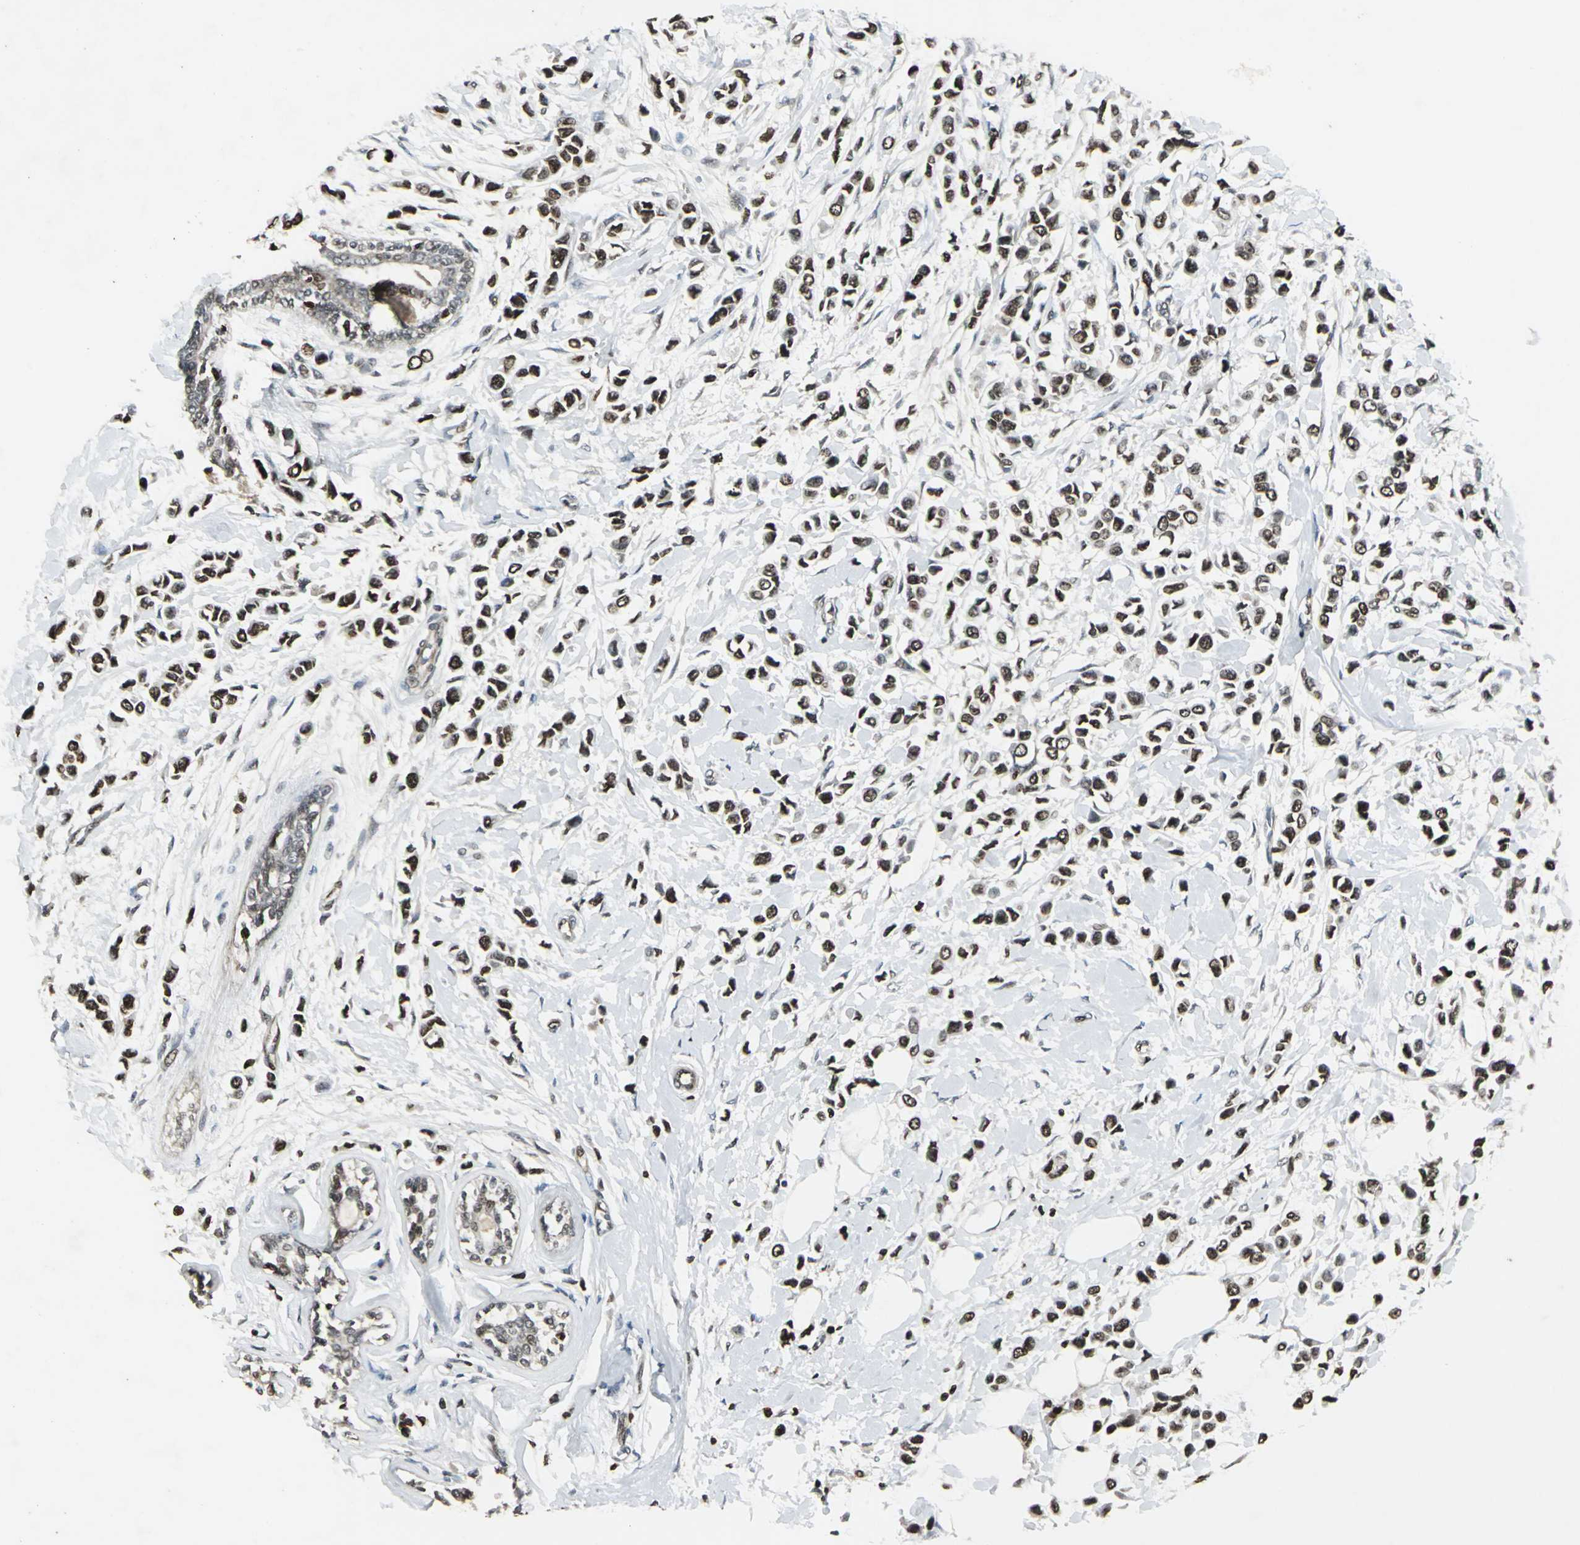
{"staining": {"intensity": "strong", "quantity": ">75%", "location": "nuclear"}, "tissue": "breast cancer", "cell_type": "Tumor cells", "image_type": "cancer", "snomed": [{"axis": "morphology", "description": "Lobular carcinoma"}, {"axis": "topography", "description": "Breast"}], "caption": "About >75% of tumor cells in breast lobular carcinoma reveal strong nuclear protein expression as visualized by brown immunohistochemical staining.", "gene": "AHR", "patient": {"sex": "female", "age": 51}}